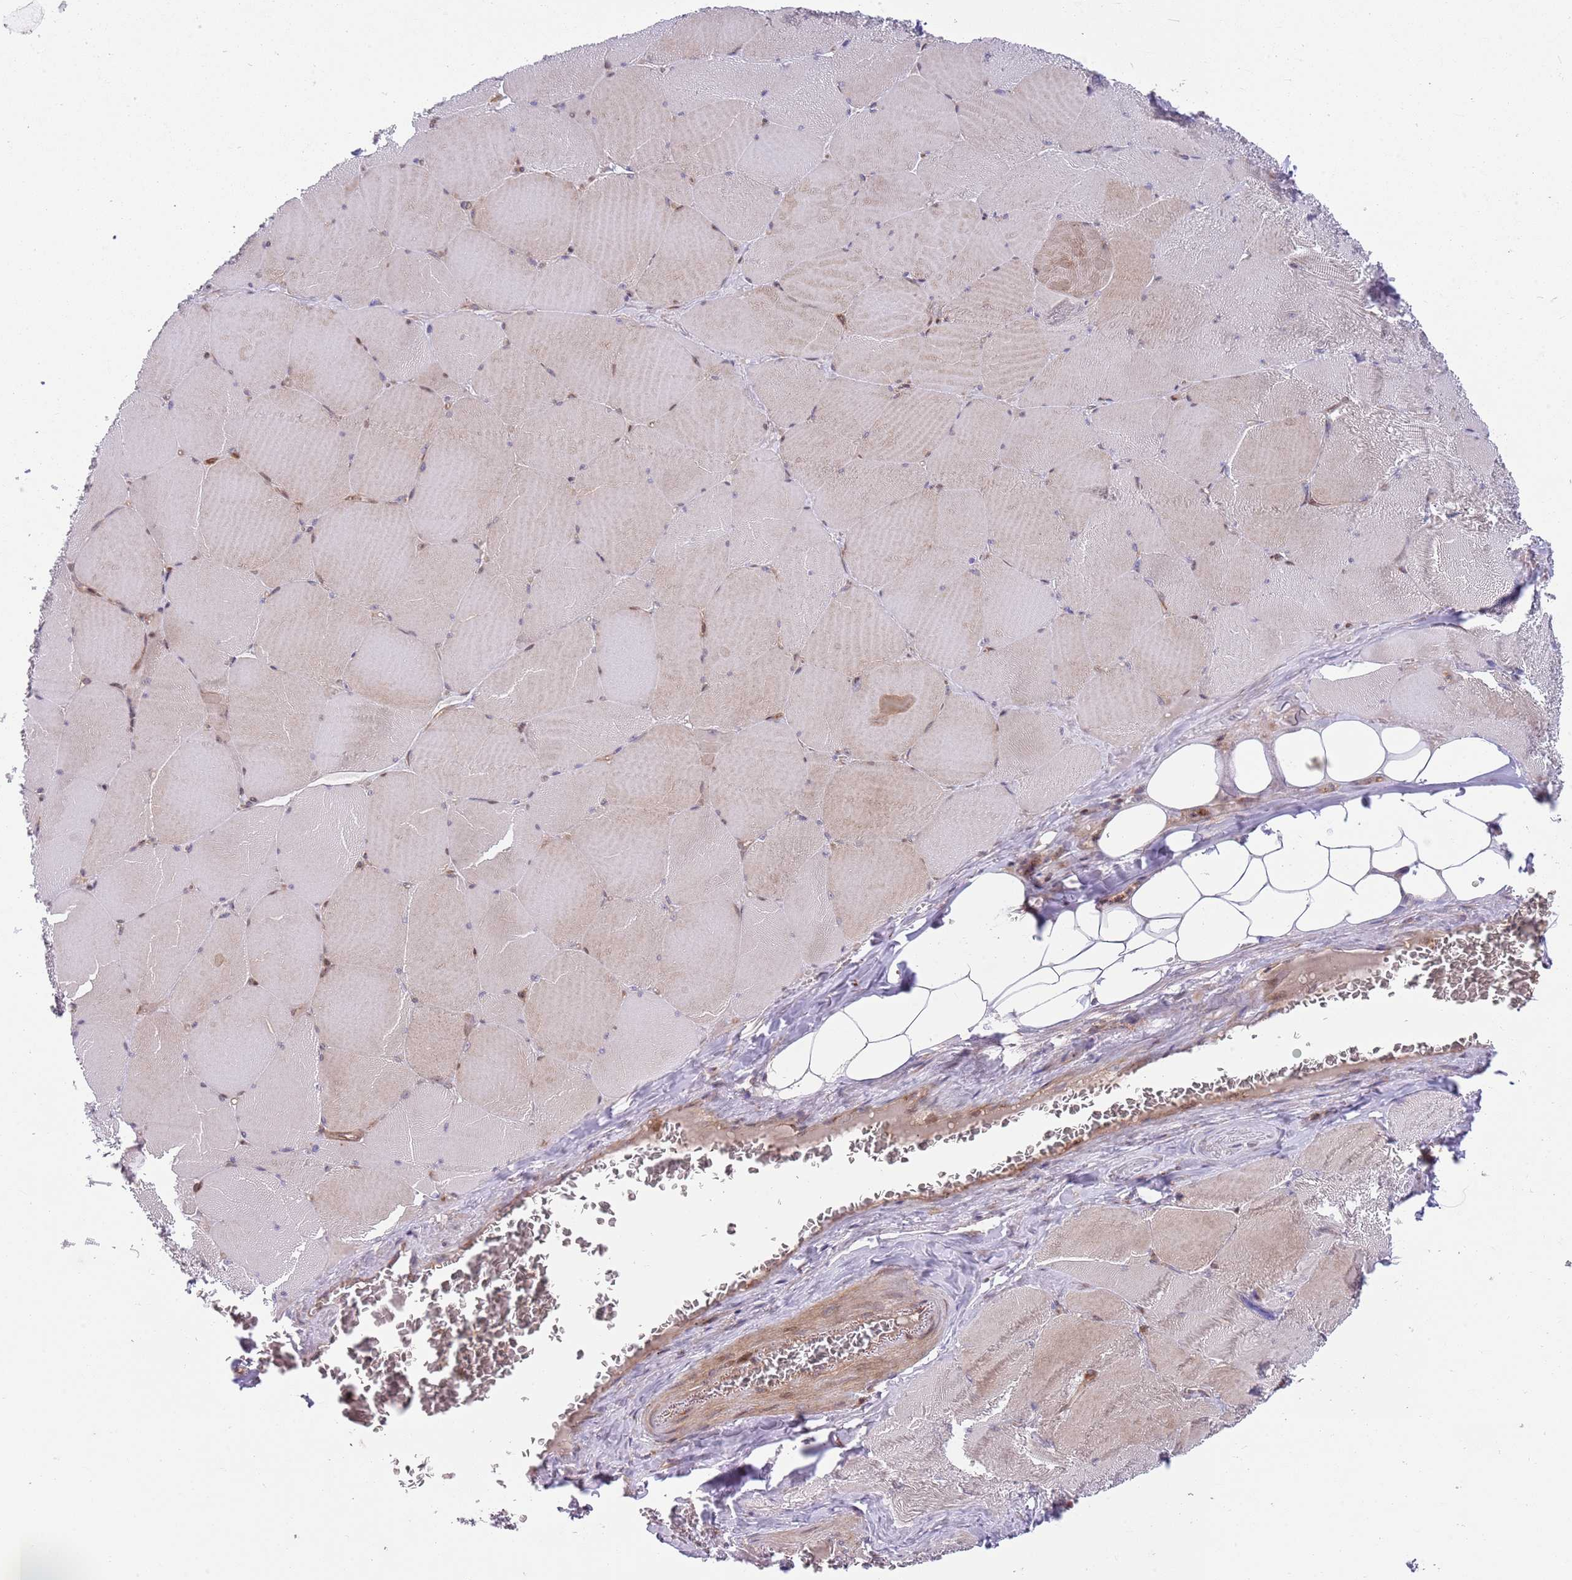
{"staining": {"intensity": "weak", "quantity": "<25%", "location": "cytoplasmic/membranous,nuclear"}, "tissue": "skeletal muscle", "cell_type": "Myocytes", "image_type": "normal", "snomed": [{"axis": "morphology", "description": "Normal tissue, NOS"}, {"axis": "topography", "description": "Skeletal muscle"}, {"axis": "topography", "description": "Head-Neck"}], "caption": "Immunohistochemical staining of normal human skeletal muscle demonstrates no significant expression in myocytes.", "gene": "GGA1", "patient": {"sex": "male", "age": 66}}